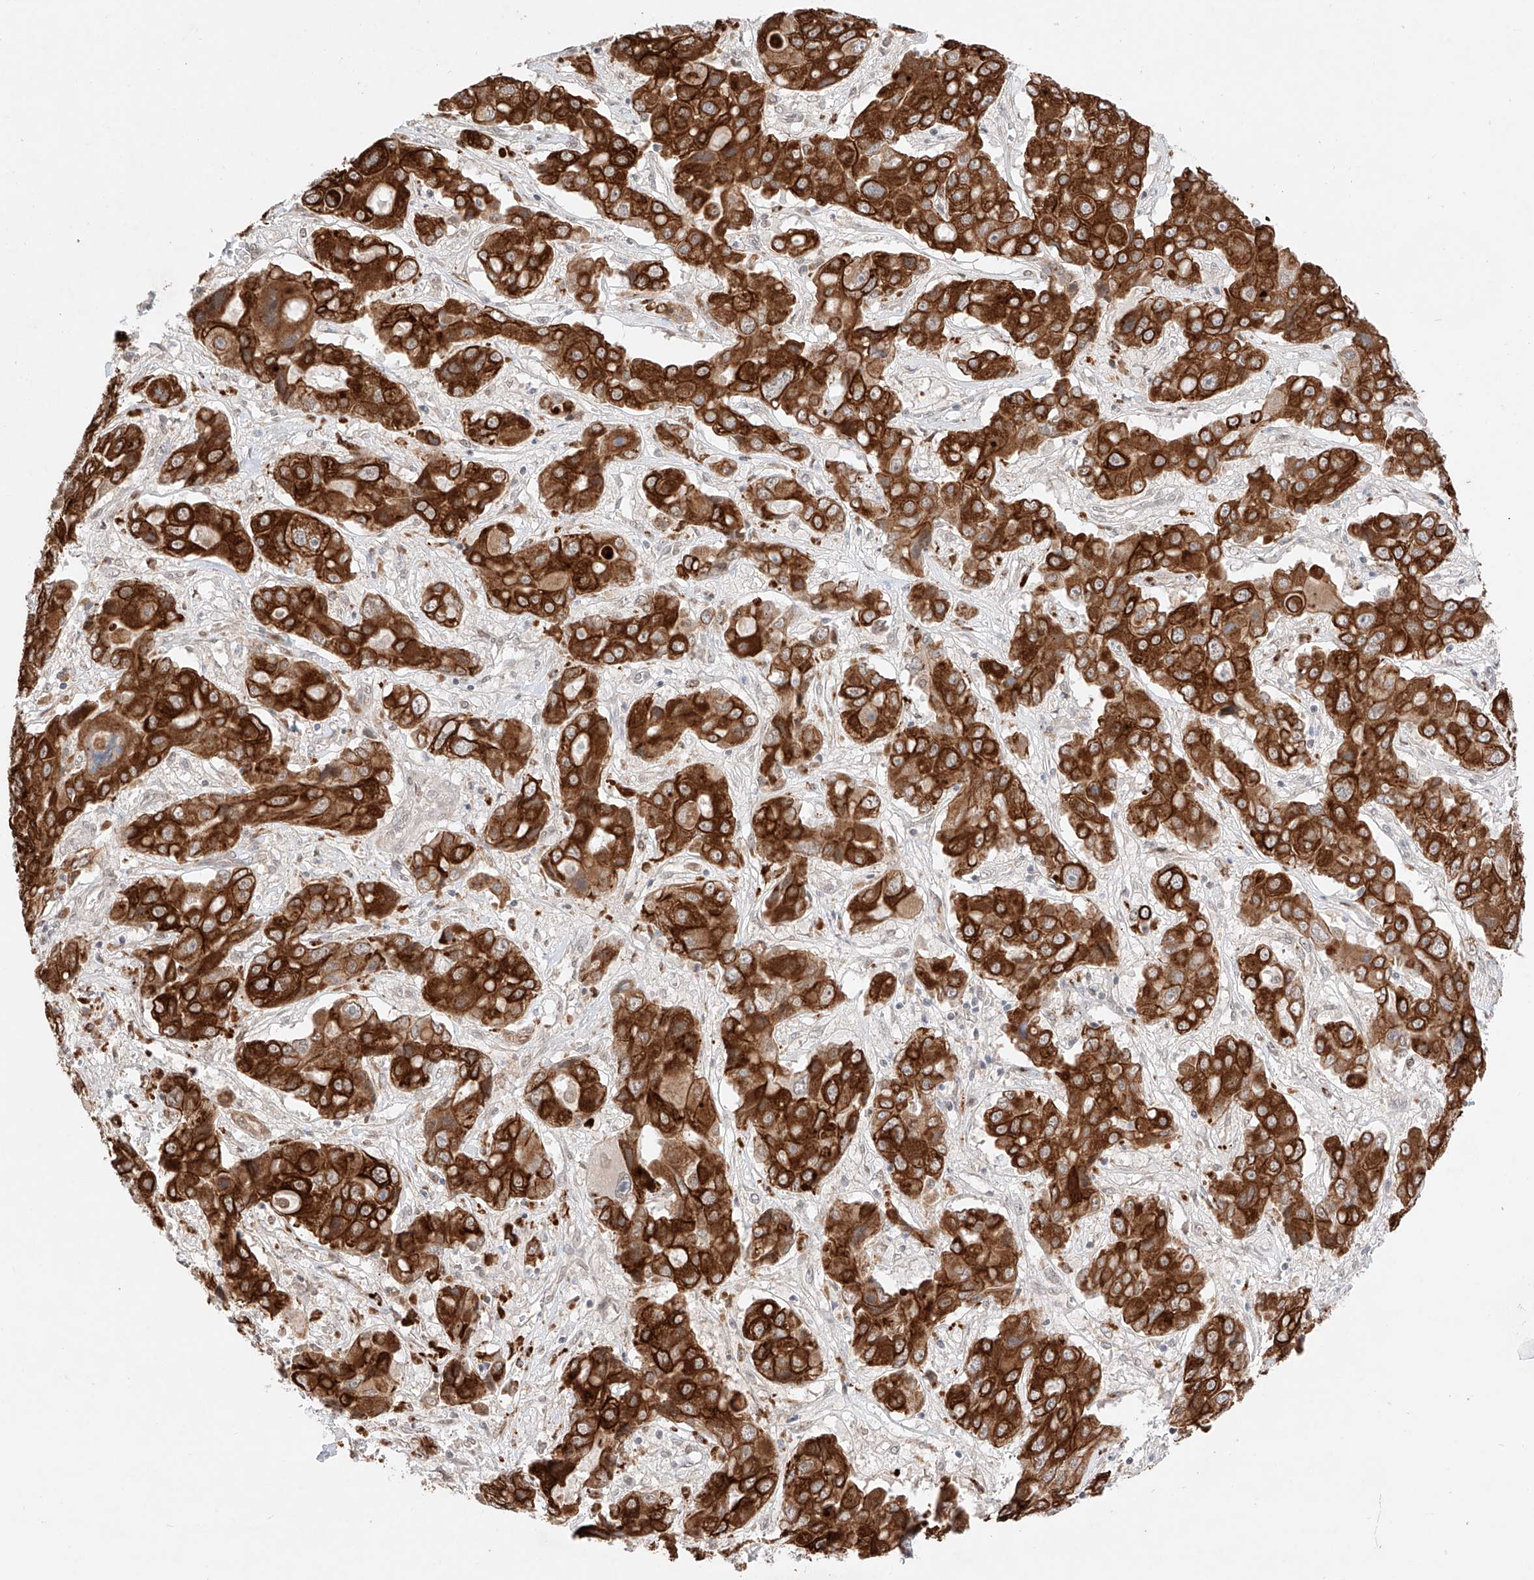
{"staining": {"intensity": "strong", "quantity": ">75%", "location": "cytoplasmic/membranous"}, "tissue": "liver cancer", "cell_type": "Tumor cells", "image_type": "cancer", "snomed": [{"axis": "morphology", "description": "Cholangiocarcinoma"}, {"axis": "topography", "description": "Liver"}], "caption": "IHC (DAB) staining of cholangiocarcinoma (liver) reveals strong cytoplasmic/membranous protein positivity in about >75% of tumor cells.", "gene": "GCNT1", "patient": {"sex": "male", "age": 67}}